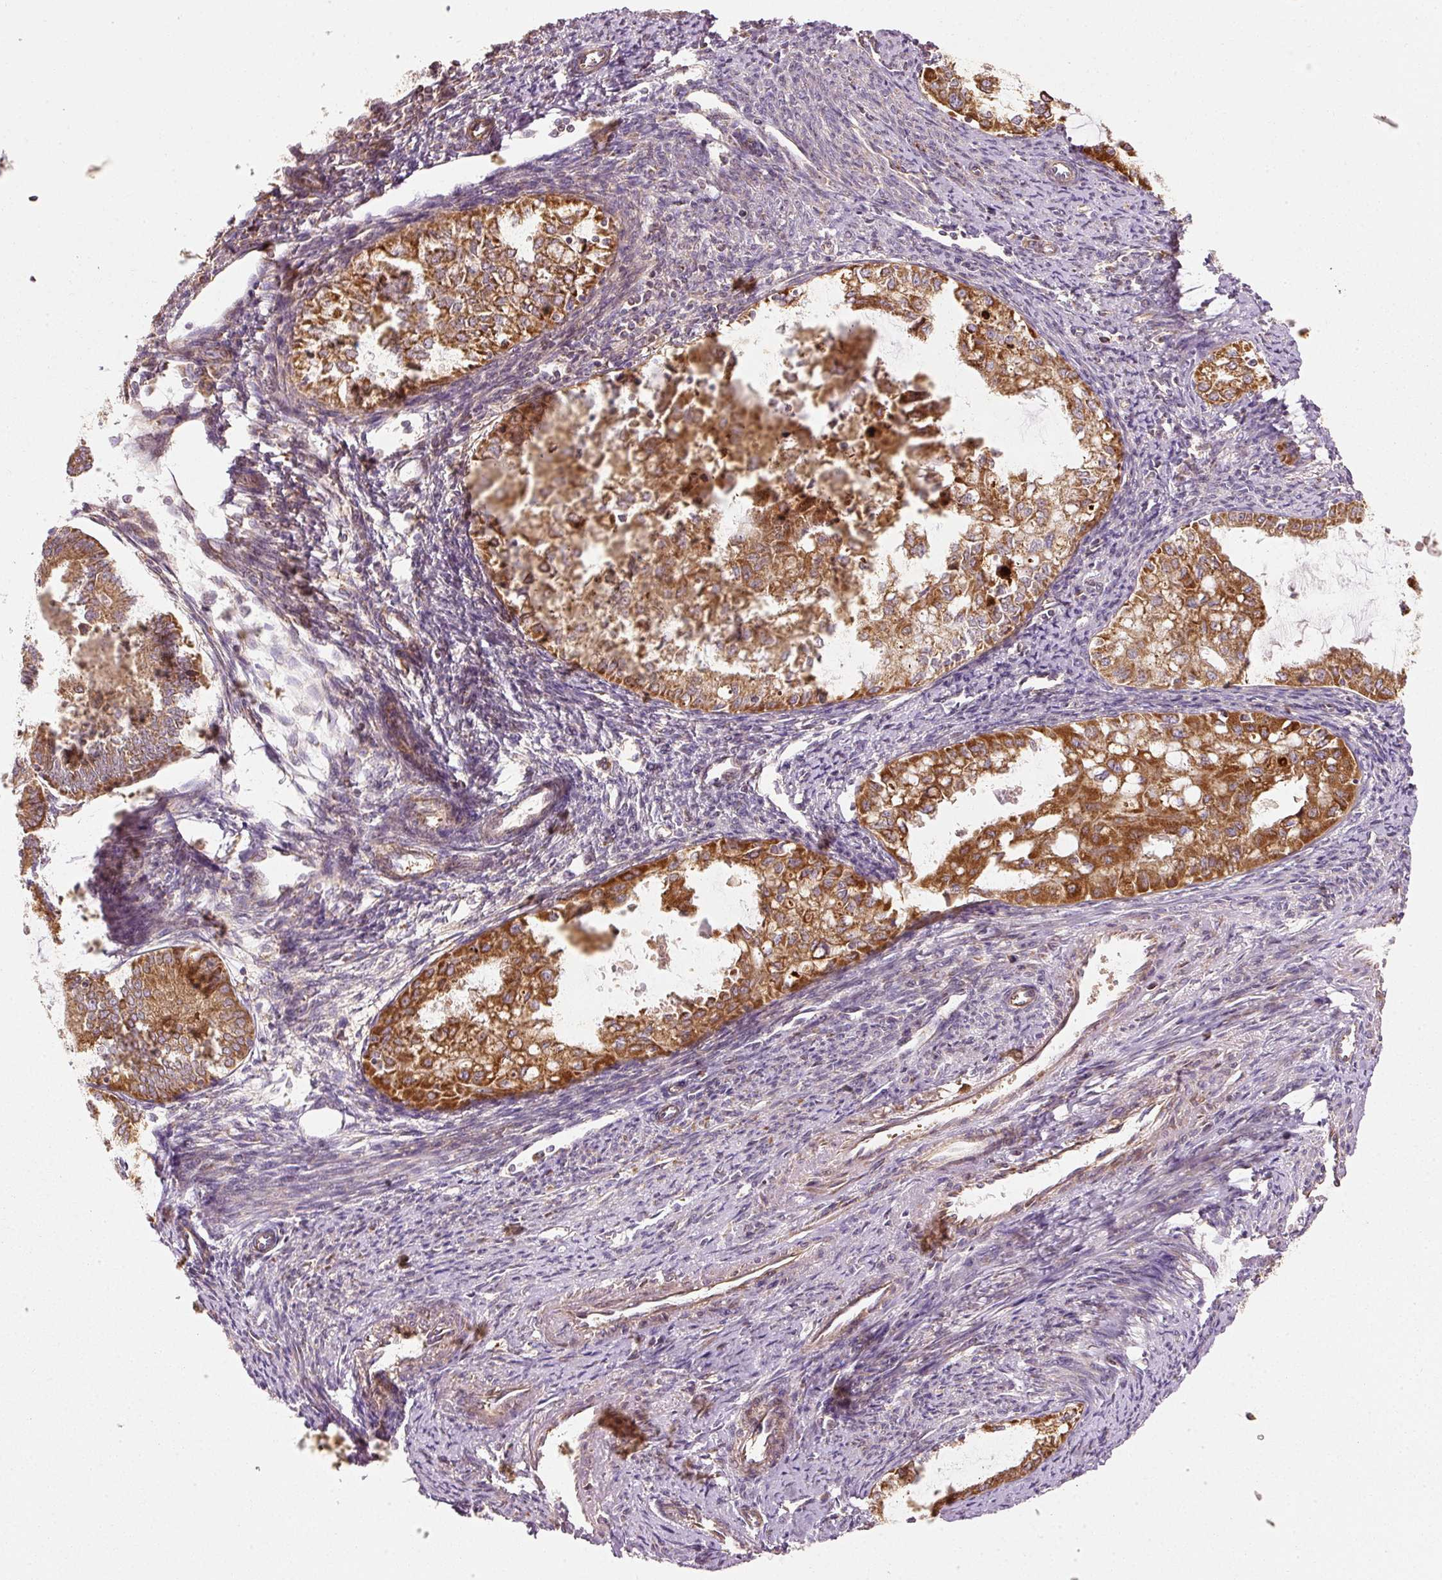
{"staining": {"intensity": "strong", "quantity": ">75%", "location": "cytoplasmic/membranous"}, "tissue": "endometrial cancer", "cell_type": "Tumor cells", "image_type": "cancer", "snomed": [{"axis": "morphology", "description": "Adenocarcinoma, NOS"}, {"axis": "topography", "description": "Endometrium"}], "caption": "The micrograph reveals a brown stain indicating the presence of a protein in the cytoplasmic/membranous of tumor cells in adenocarcinoma (endometrial).", "gene": "ISCU", "patient": {"sex": "female", "age": 70}}